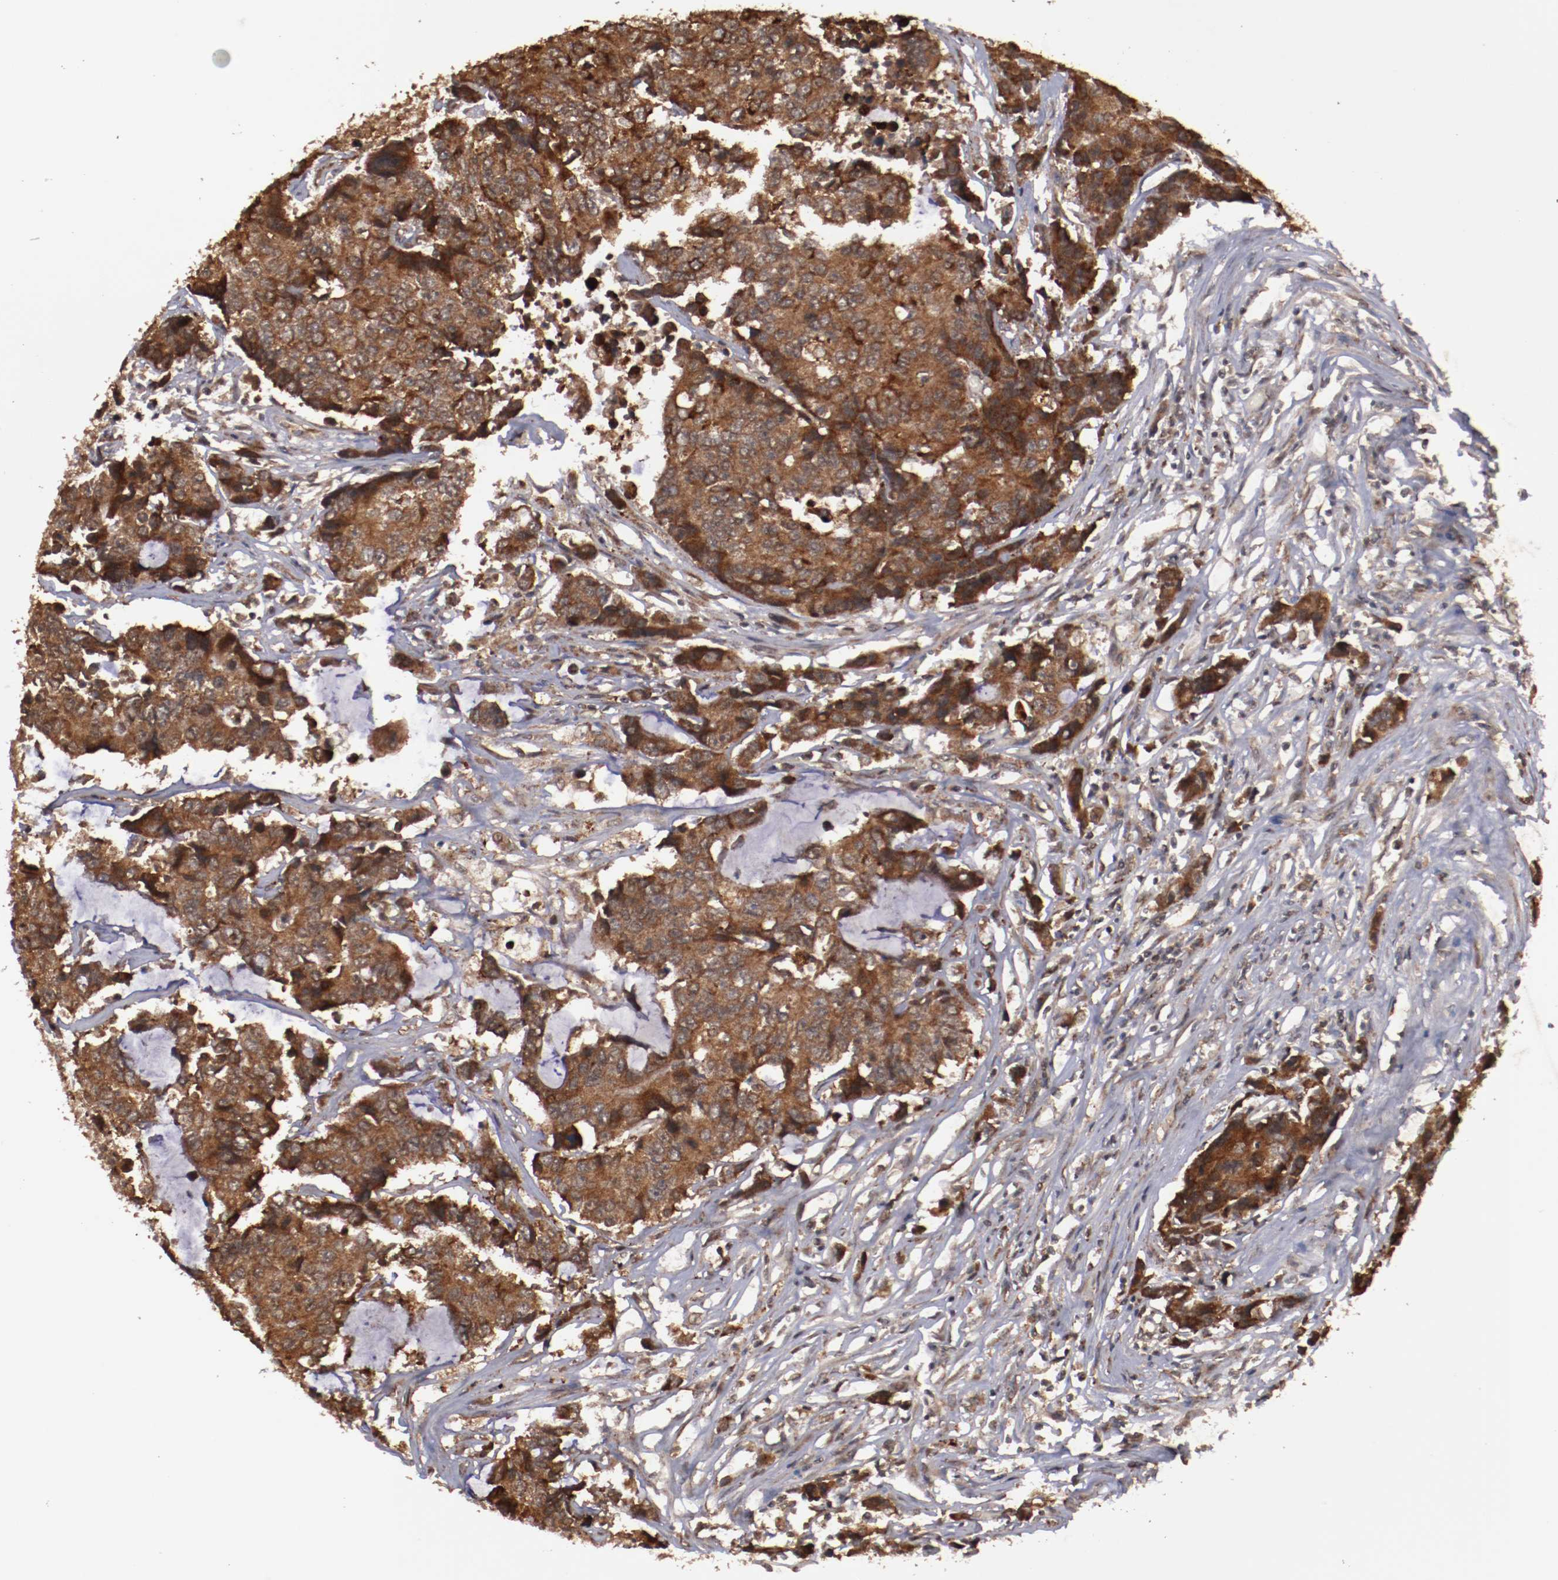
{"staining": {"intensity": "strong", "quantity": ">75%", "location": "cytoplasmic/membranous"}, "tissue": "colorectal cancer", "cell_type": "Tumor cells", "image_type": "cancer", "snomed": [{"axis": "morphology", "description": "Adenocarcinoma, NOS"}, {"axis": "topography", "description": "Colon"}], "caption": "Strong cytoplasmic/membranous protein expression is seen in approximately >75% of tumor cells in colorectal adenocarcinoma.", "gene": "TENM1", "patient": {"sex": "female", "age": 86}}